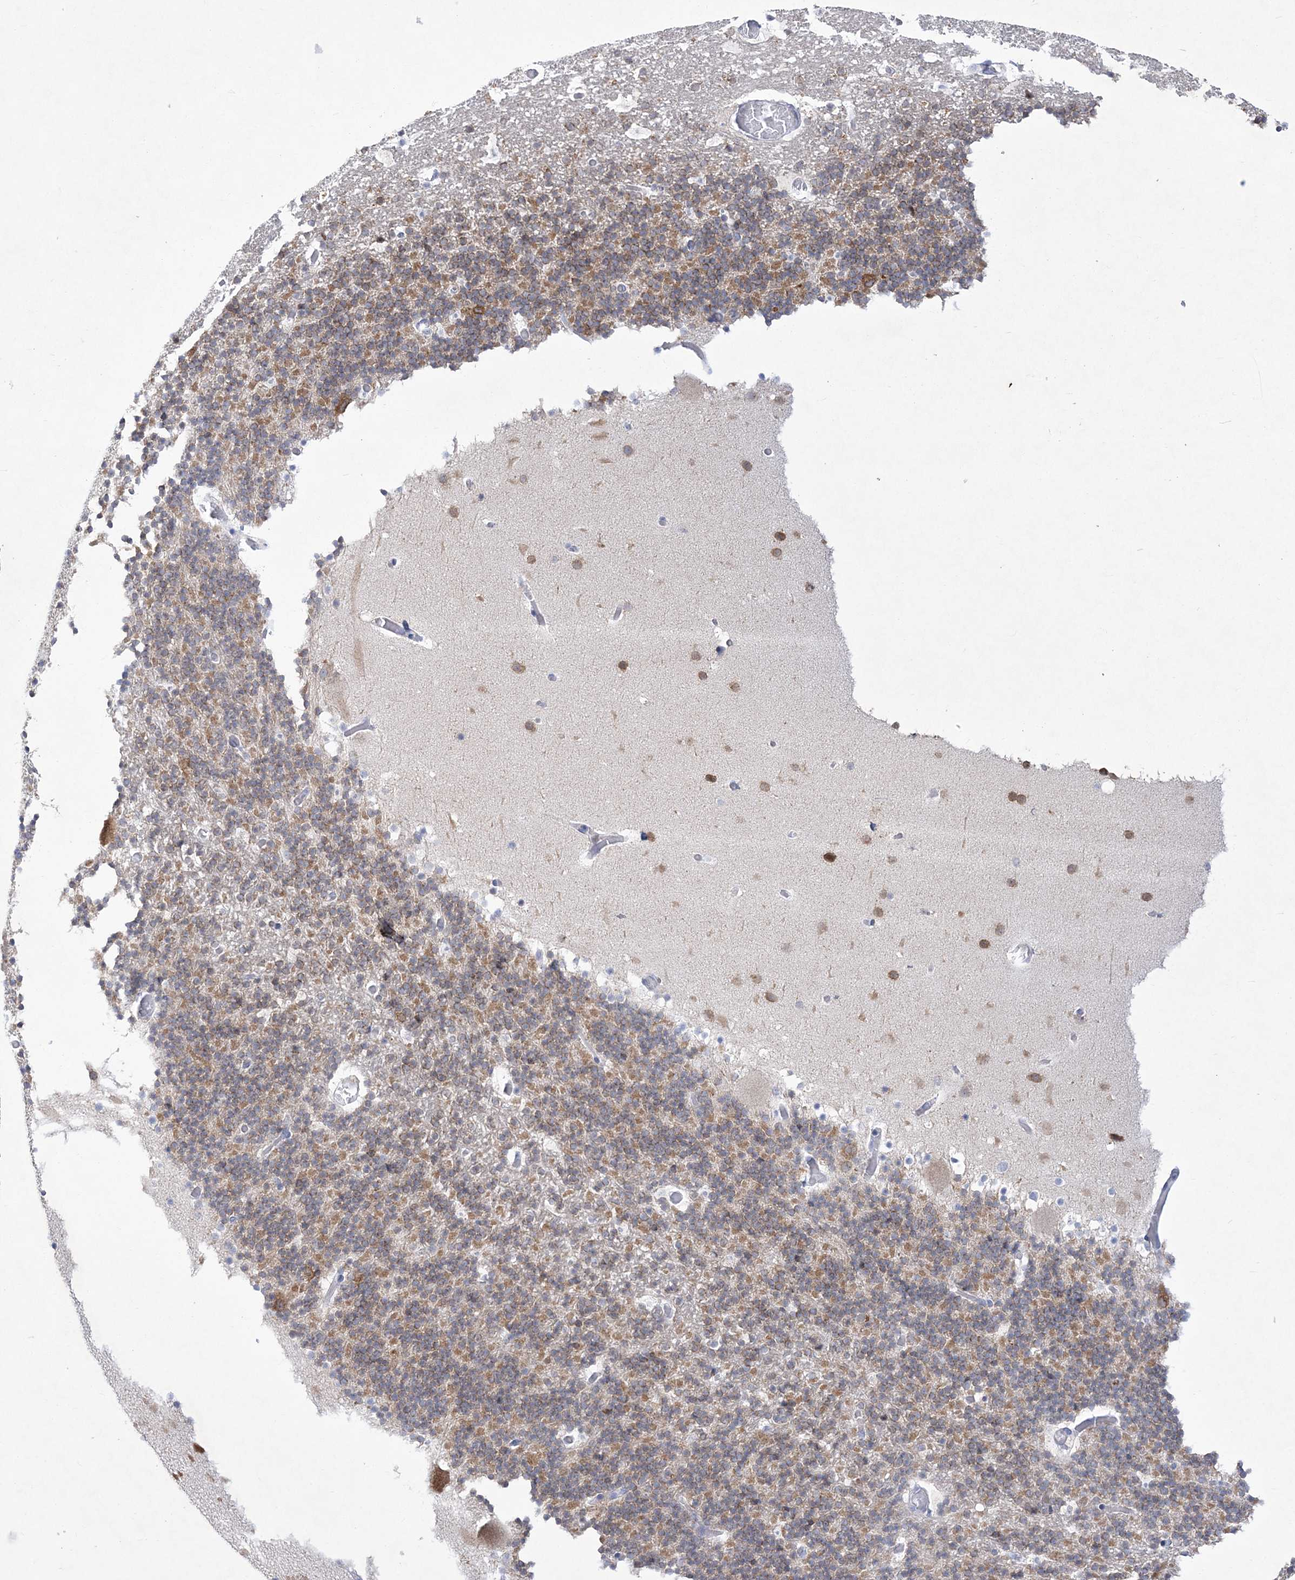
{"staining": {"intensity": "moderate", "quantity": "25%-75%", "location": "cytoplasmic/membranous"}, "tissue": "cerebellum", "cell_type": "Cells in granular layer", "image_type": "normal", "snomed": [{"axis": "morphology", "description": "Normal tissue, NOS"}, {"axis": "topography", "description": "Cerebellum"}], "caption": "Cerebellum was stained to show a protein in brown. There is medium levels of moderate cytoplasmic/membranous staining in approximately 25%-75% of cells in granular layer. Ihc stains the protein of interest in brown and the nuclei are stained blue.", "gene": "WDR27", "patient": {"sex": "male", "age": 57}}